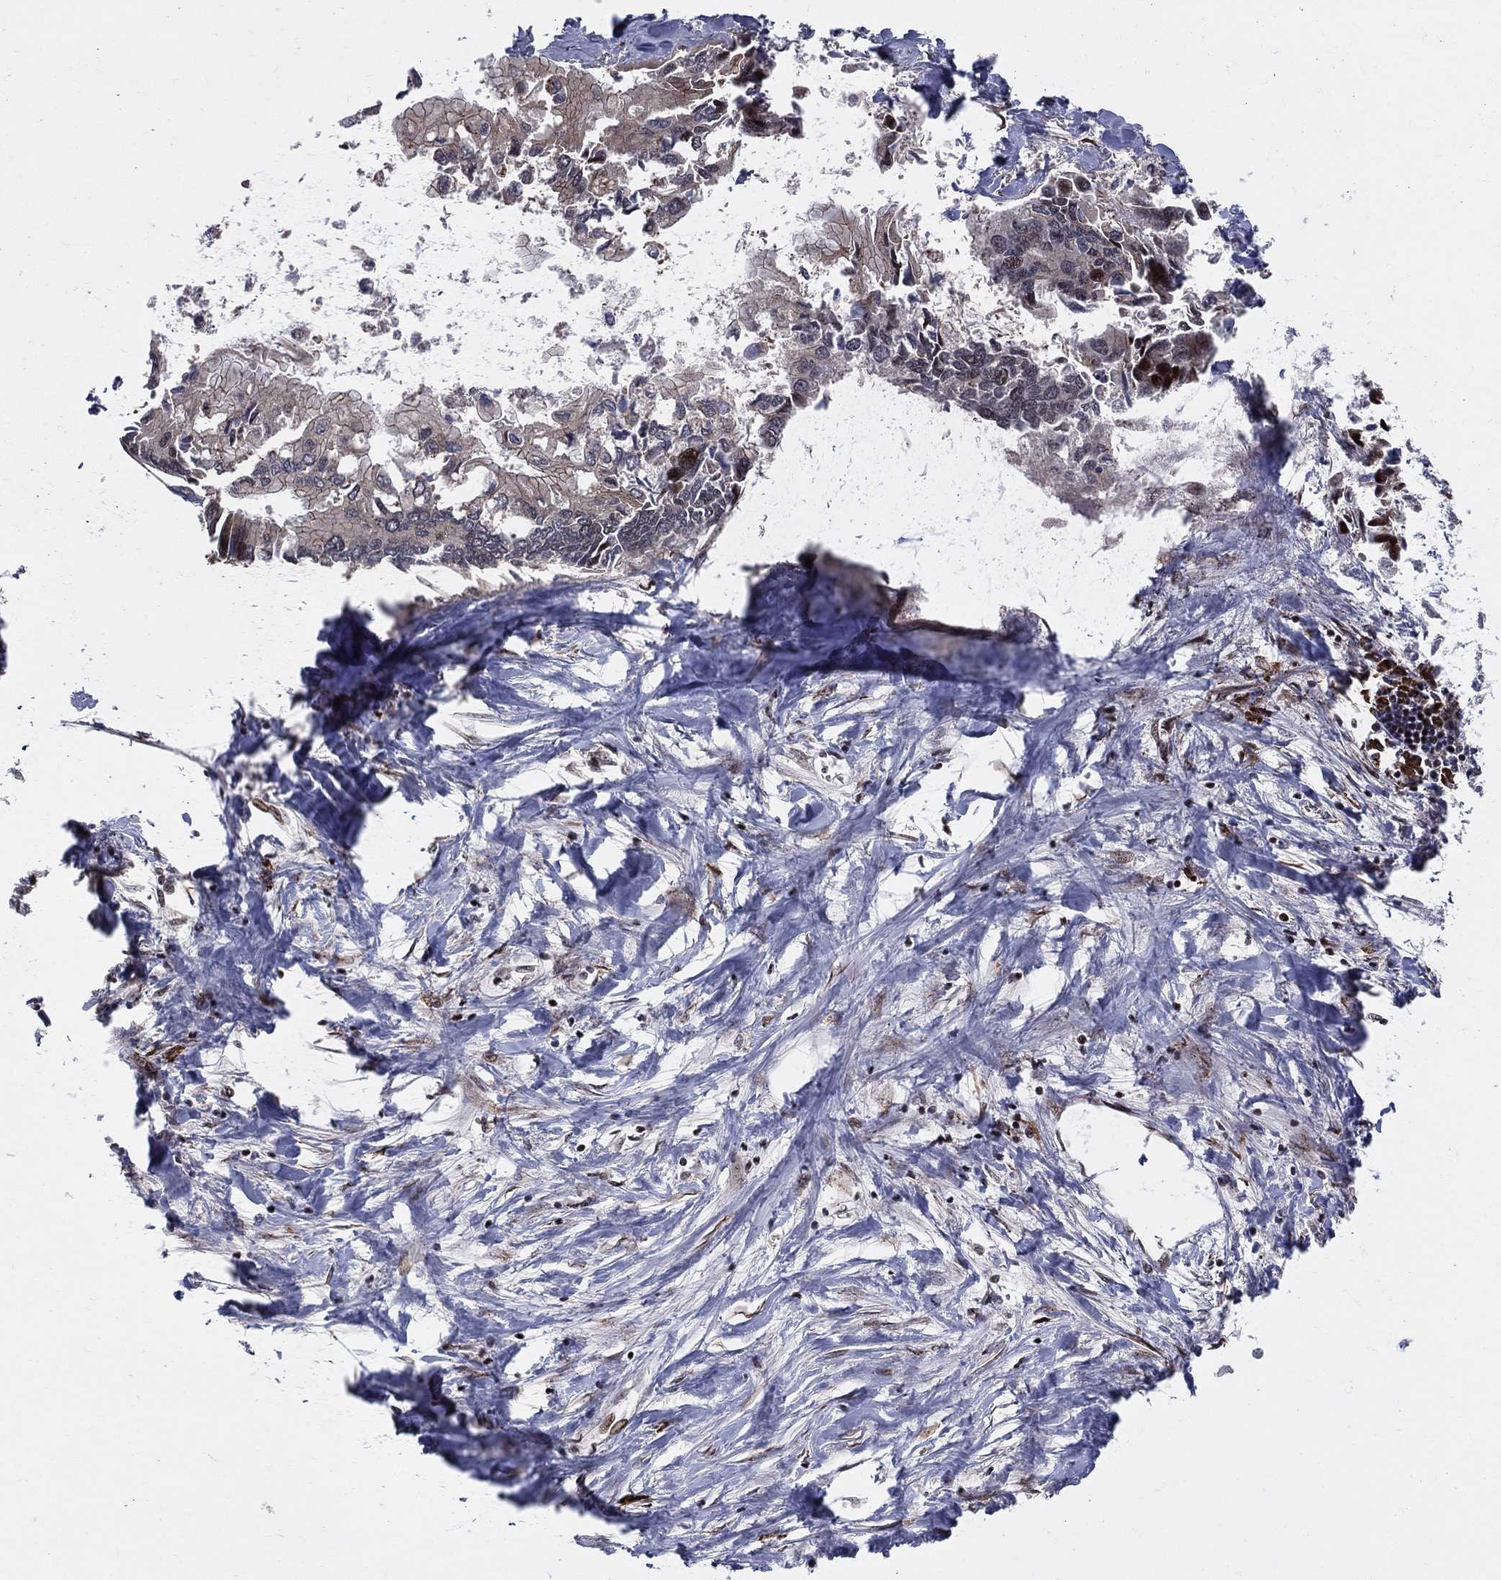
{"staining": {"intensity": "moderate", "quantity": "25%-75%", "location": "cytoplasmic/membranous"}, "tissue": "liver cancer", "cell_type": "Tumor cells", "image_type": "cancer", "snomed": [{"axis": "morphology", "description": "Cholangiocarcinoma"}, {"axis": "topography", "description": "Liver"}], "caption": "IHC of human liver cholangiocarcinoma reveals medium levels of moderate cytoplasmic/membranous staining in approximately 25%-75% of tumor cells.", "gene": "VHL", "patient": {"sex": "male", "age": 66}}